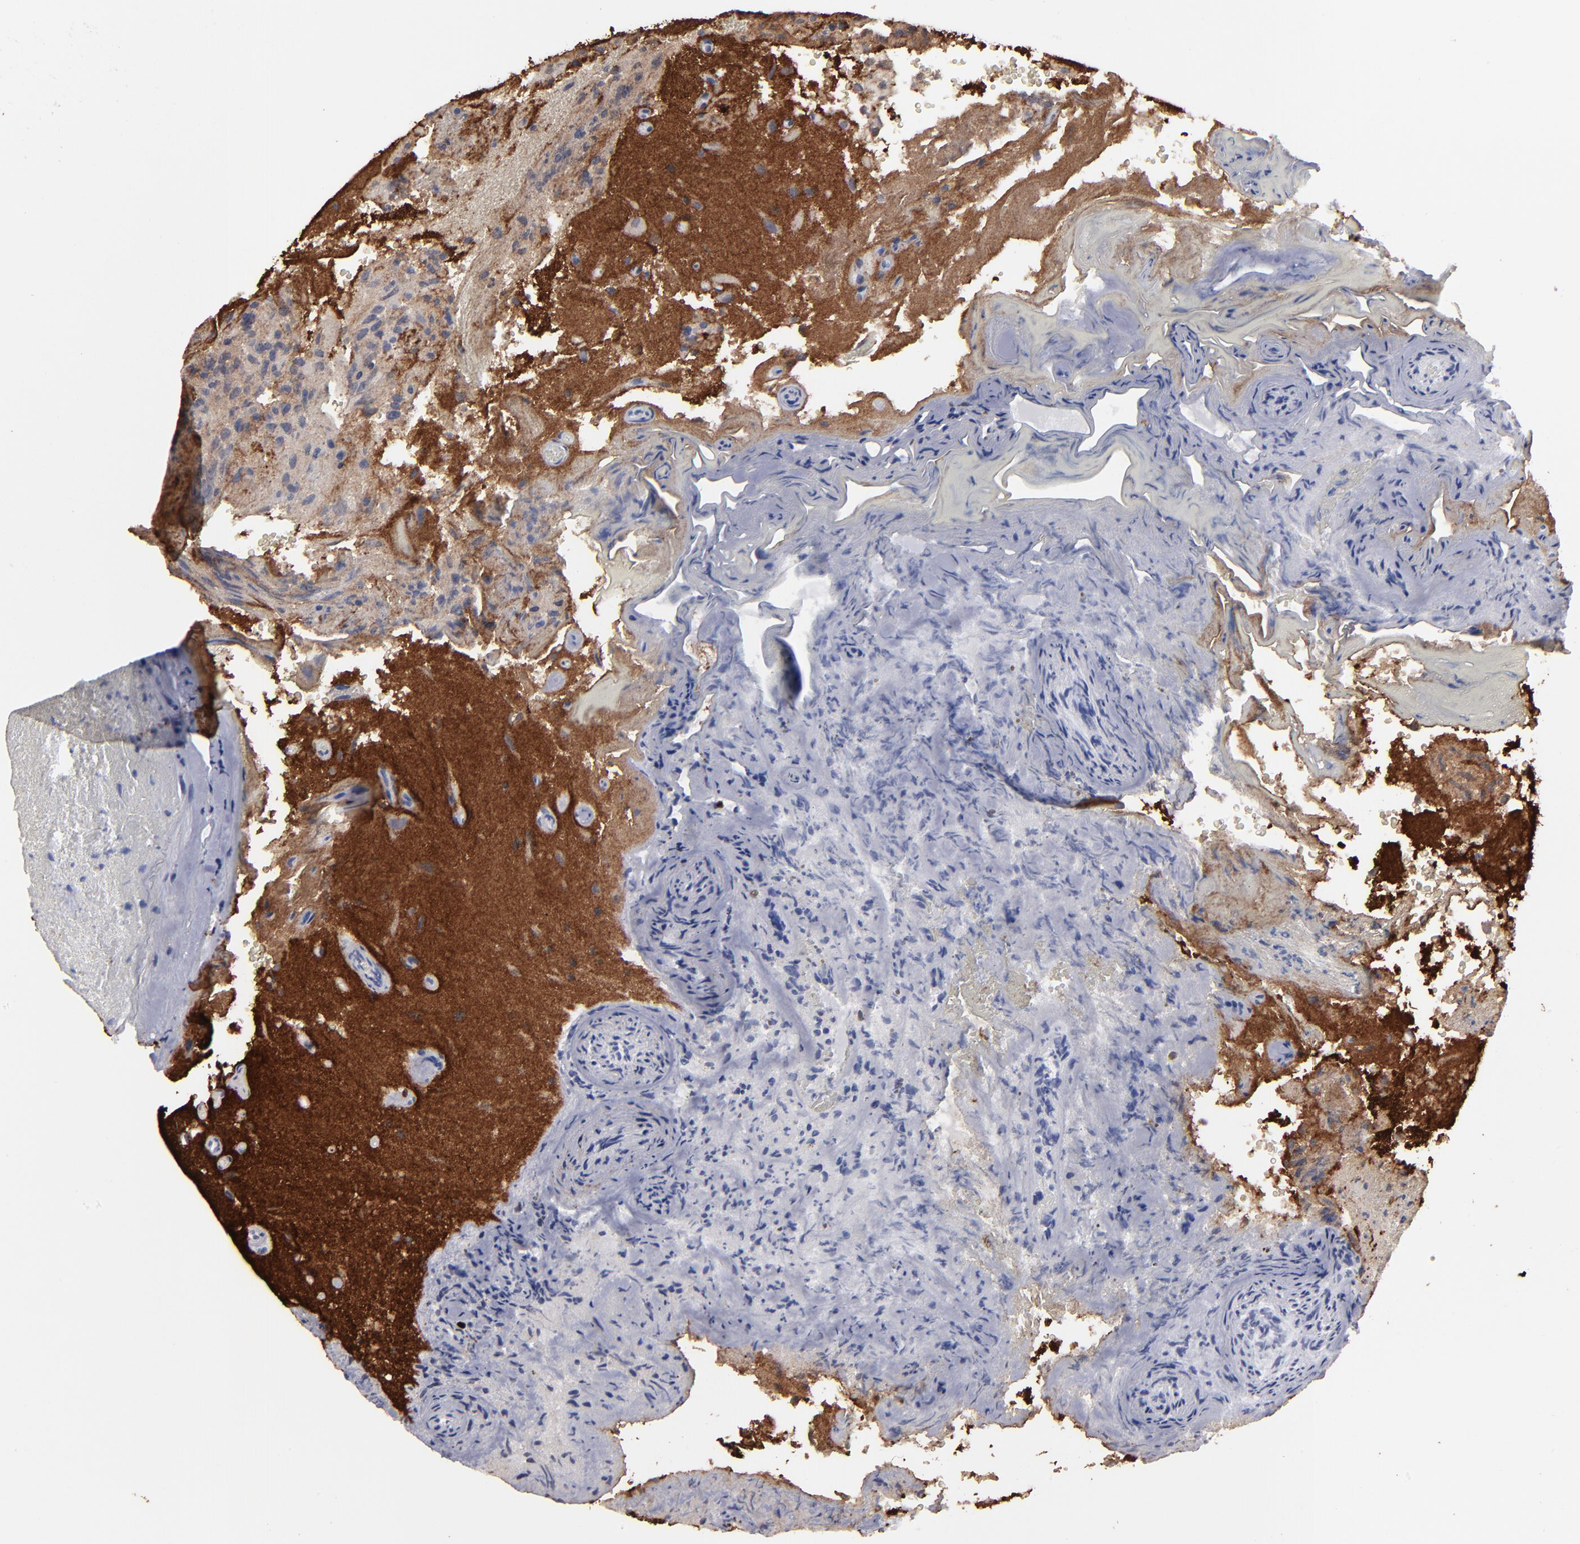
{"staining": {"intensity": "weak", "quantity": "25%-75%", "location": "cytoplasmic/membranous"}, "tissue": "glioma", "cell_type": "Tumor cells", "image_type": "cancer", "snomed": [{"axis": "morphology", "description": "Normal tissue, NOS"}, {"axis": "morphology", "description": "Glioma, malignant, High grade"}, {"axis": "topography", "description": "Cerebral cortex"}], "caption": "A high-resolution micrograph shows immunohistochemistry staining of malignant high-grade glioma, which exhibits weak cytoplasmic/membranous staining in approximately 25%-75% of tumor cells. The protein is stained brown, and the nuclei are stained in blue (DAB IHC with brightfield microscopy, high magnification).", "gene": "GPM6B", "patient": {"sex": "male", "age": 75}}